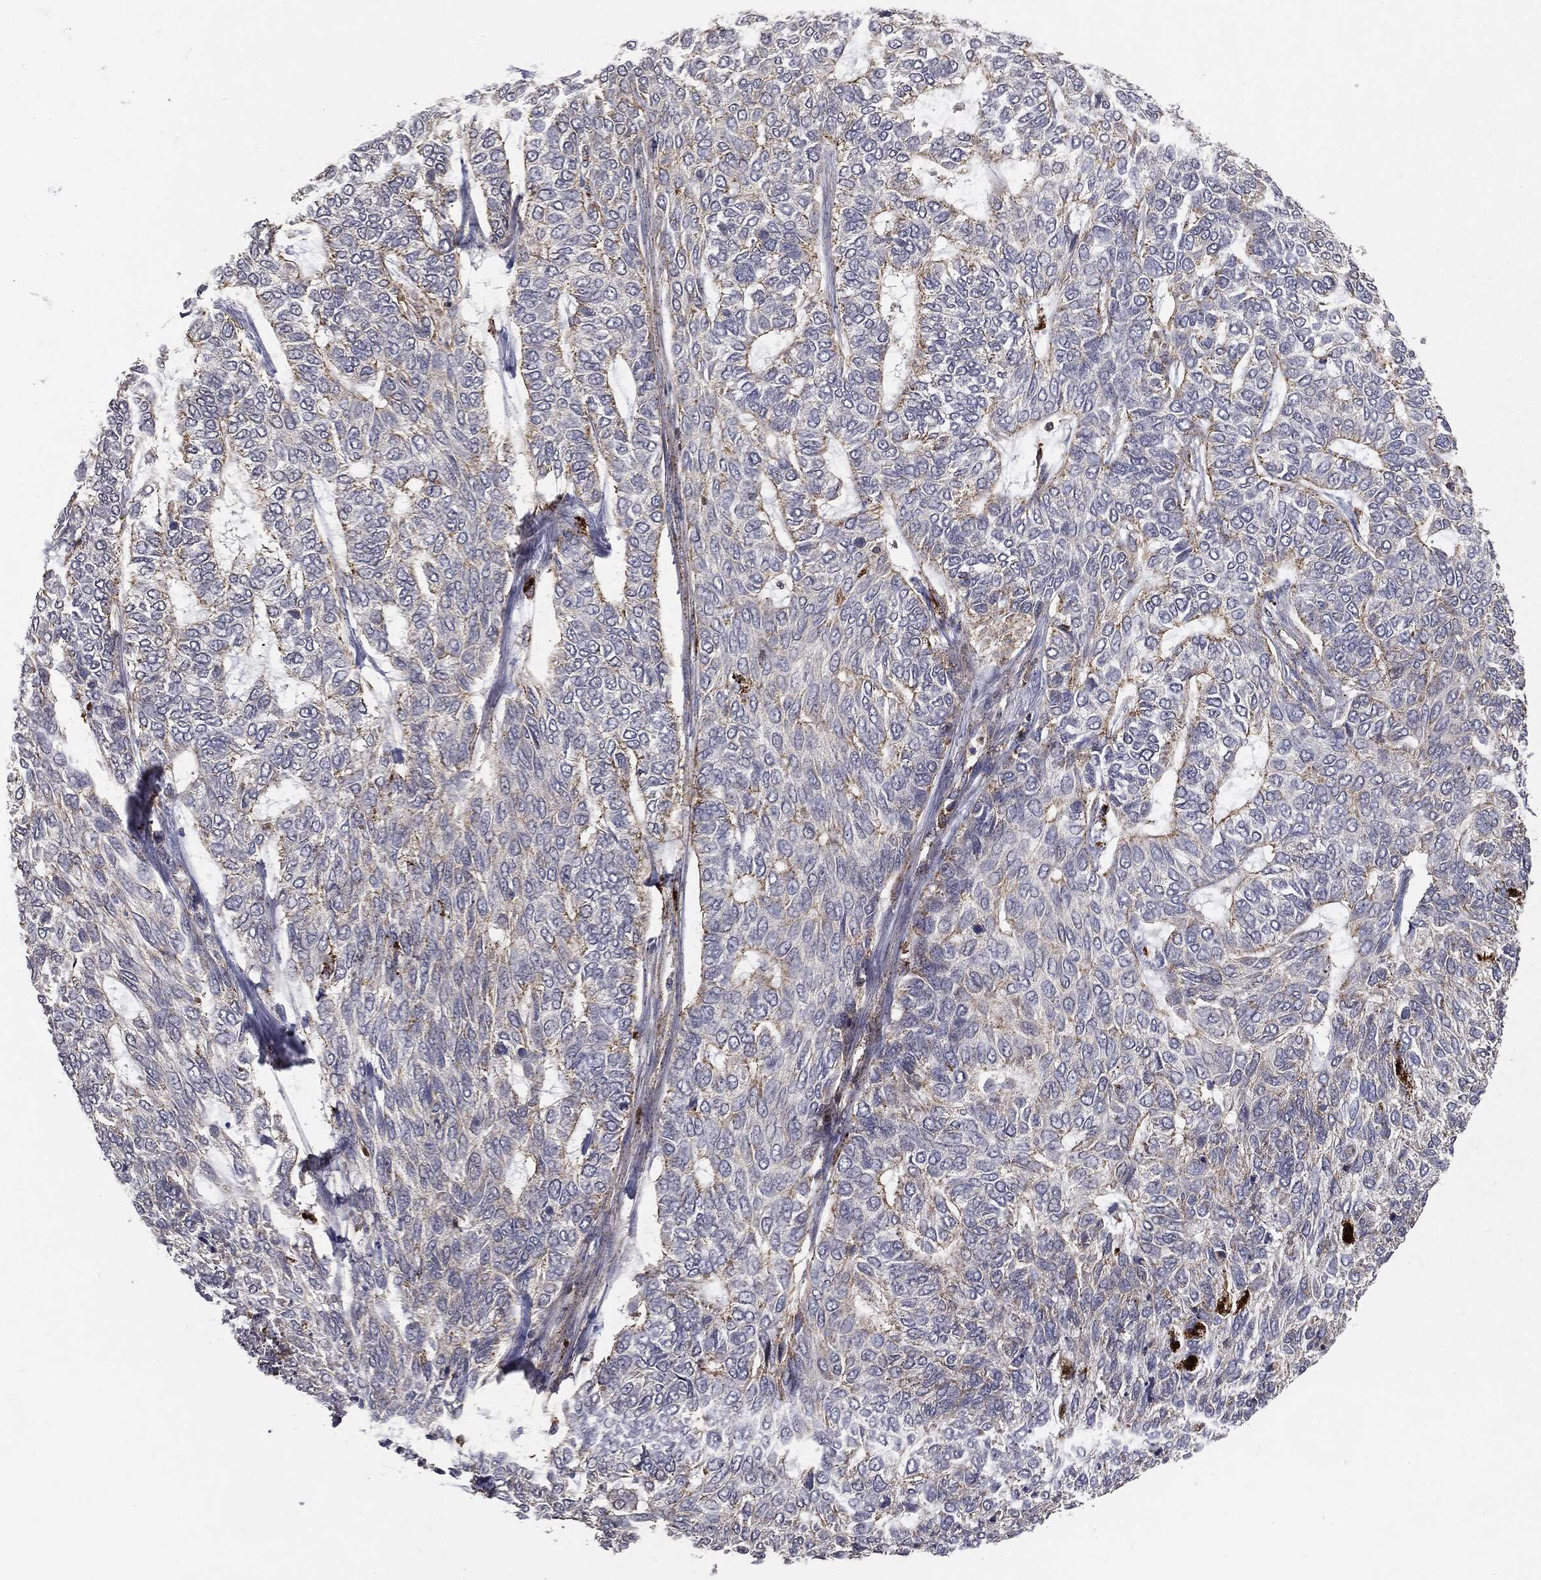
{"staining": {"intensity": "strong", "quantity": "<25%", "location": "cytoplasmic/membranous"}, "tissue": "skin cancer", "cell_type": "Tumor cells", "image_type": "cancer", "snomed": [{"axis": "morphology", "description": "Basal cell carcinoma"}, {"axis": "topography", "description": "Skin"}], "caption": "A histopathology image of human skin basal cell carcinoma stained for a protein reveals strong cytoplasmic/membranous brown staining in tumor cells. (DAB IHC with brightfield microscopy, high magnification).", "gene": "CTSA", "patient": {"sex": "female", "age": 65}}